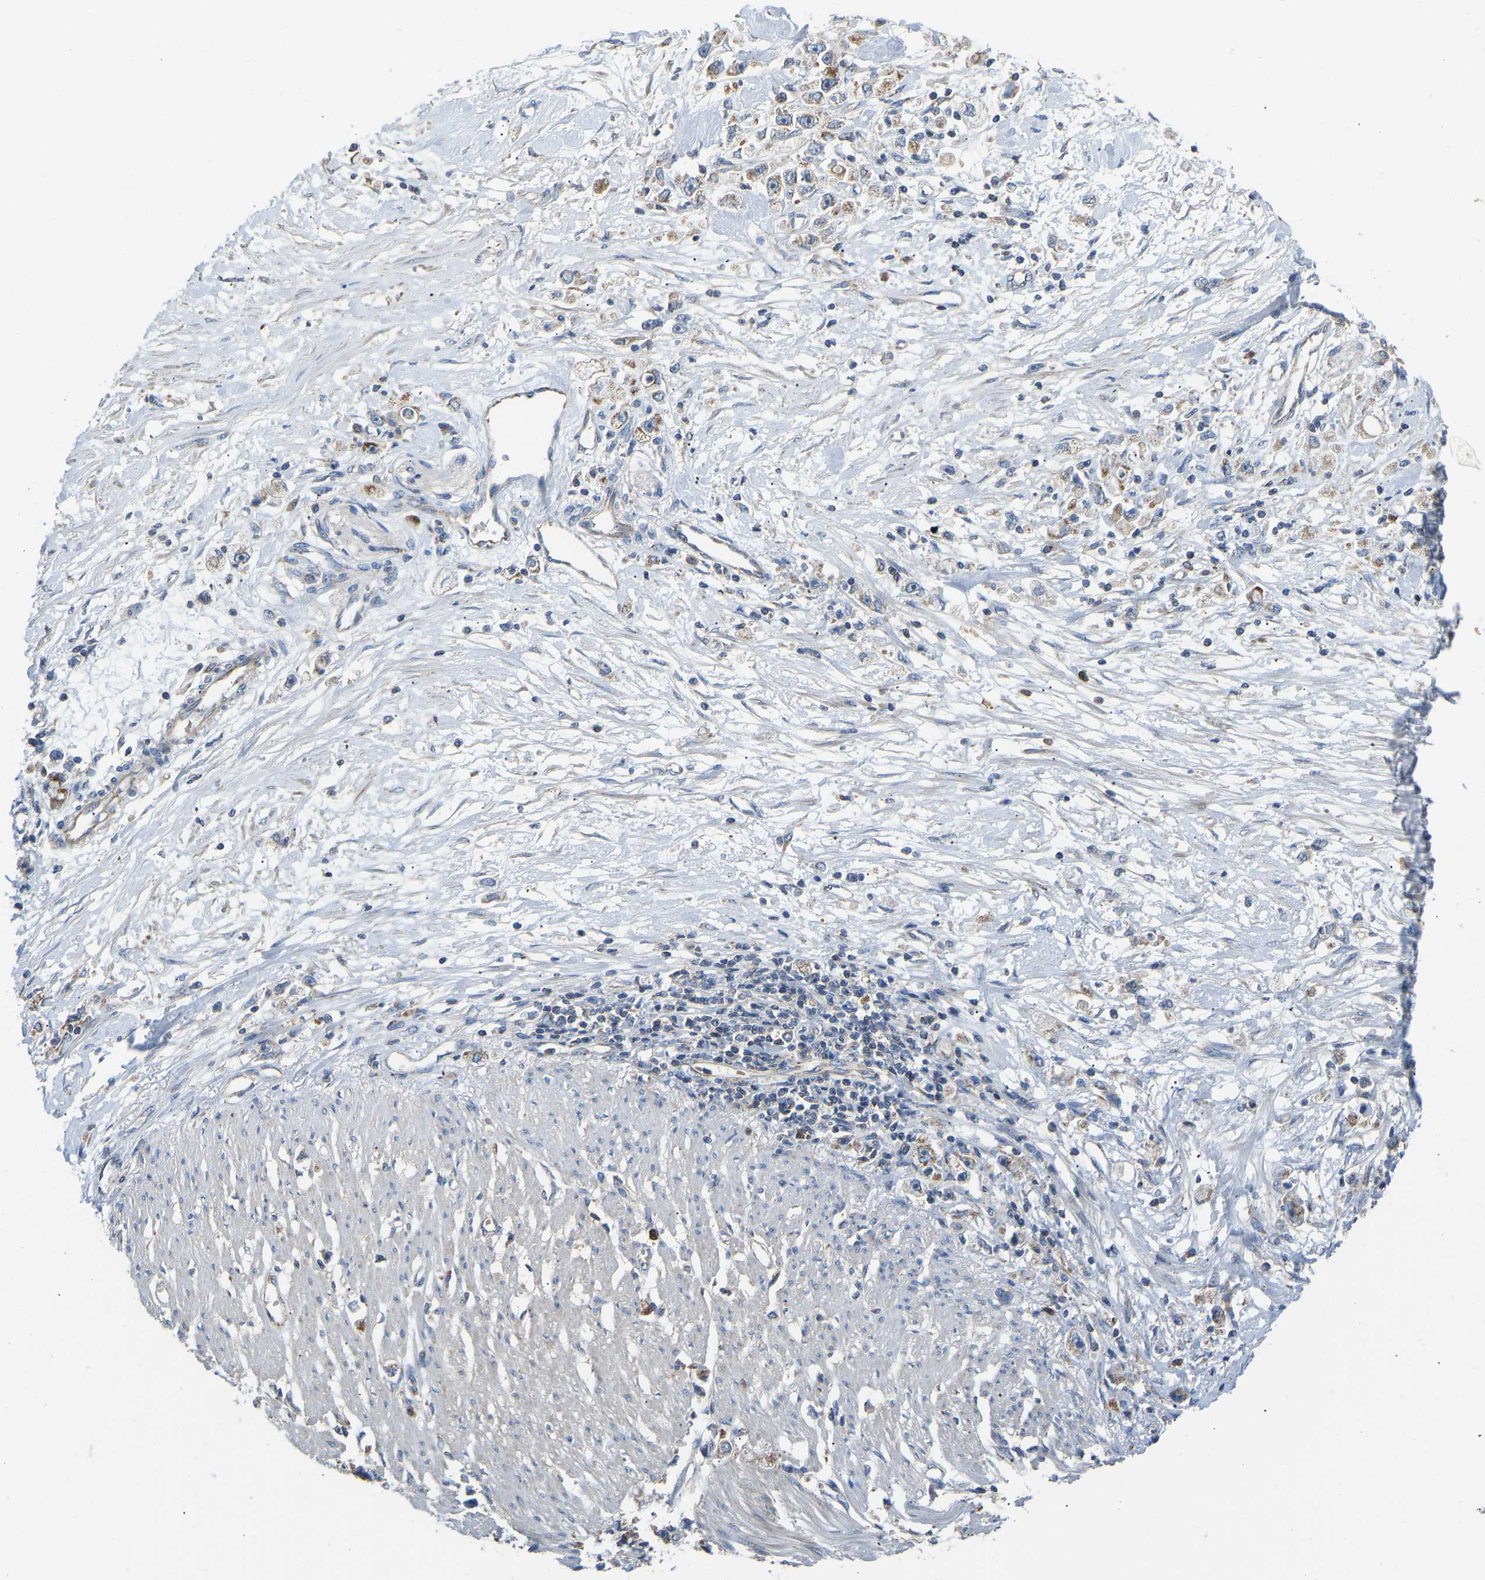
{"staining": {"intensity": "weak", "quantity": ">75%", "location": "cytoplasmic/membranous"}, "tissue": "stomach cancer", "cell_type": "Tumor cells", "image_type": "cancer", "snomed": [{"axis": "morphology", "description": "Adenocarcinoma, NOS"}, {"axis": "topography", "description": "Stomach"}], "caption": "There is low levels of weak cytoplasmic/membranous staining in tumor cells of adenocarcinoma (stomach), as demonstrated by immunohistochemical staining (brown color).", "gene": "RBP1", "patient": {"sex": "female", "age": 59}}